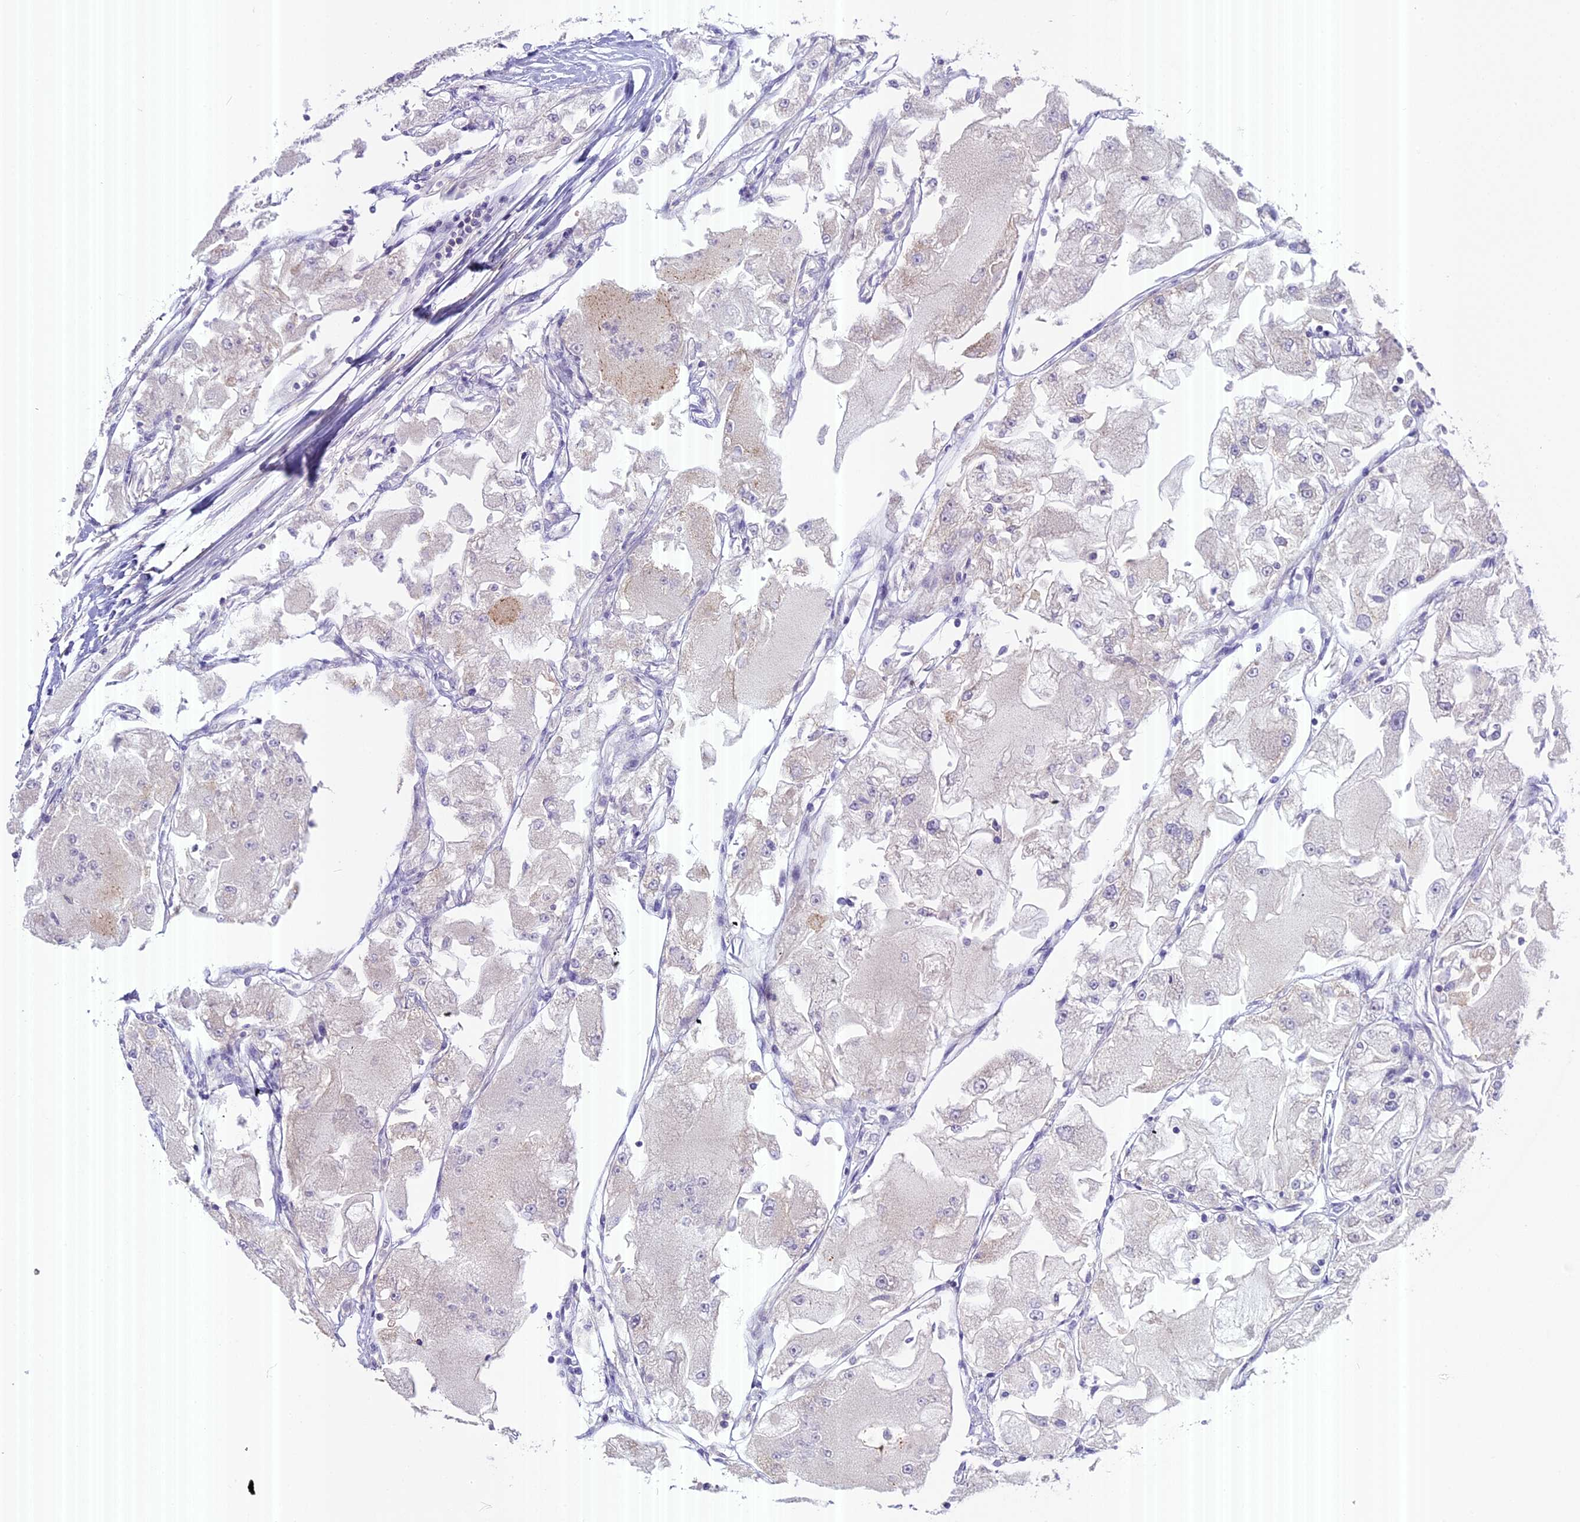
{"staining": {"intensity": "negative", "quantity": "none", "location": "none"}, "tissue": "renal cancer", "cell_type": "Tumor cells", "image_type": "cancer", "snomed": [{"axis": "morphology", "description": "Adenocarcinoma, NOS"}, {"axis": "topography", "description": "Kidney"}], "caption": "The image exhibits no staining of tumor cells in adenocarcinoma (renal).", "gene": "FAM98C", "patient": {"sex": "female", "age": 72}}